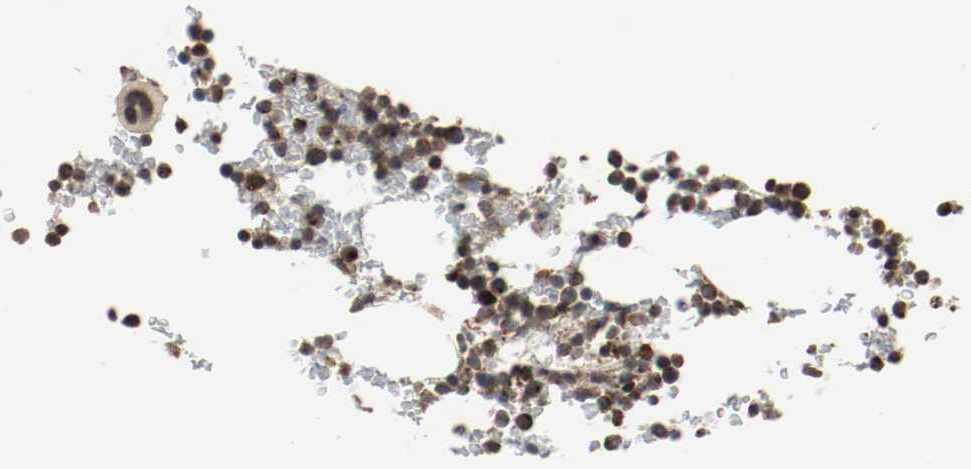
{"staining": {"intensity": "strong", "quantity": ">75%", "location": "cytoplasmic/membranous"}, "tissue": "bone marrow", "cell_type": "Hematopoietic cells", "image_type": "normal", "snomed": [{"axis": "morphology", "description": "Normal tissue, NOS"}, {"axis": "topography", "description": "Bone marrow"}], "caption": "Immunohistochemical staining of normal bone marrow demonstrates strong cytoplasmic/membranous protein expression in about >75% of hematopoietic cells. Nuclei are stained in blue.", "gene": "LAMP2", "patient": {"sex": "female", "age": 66}}